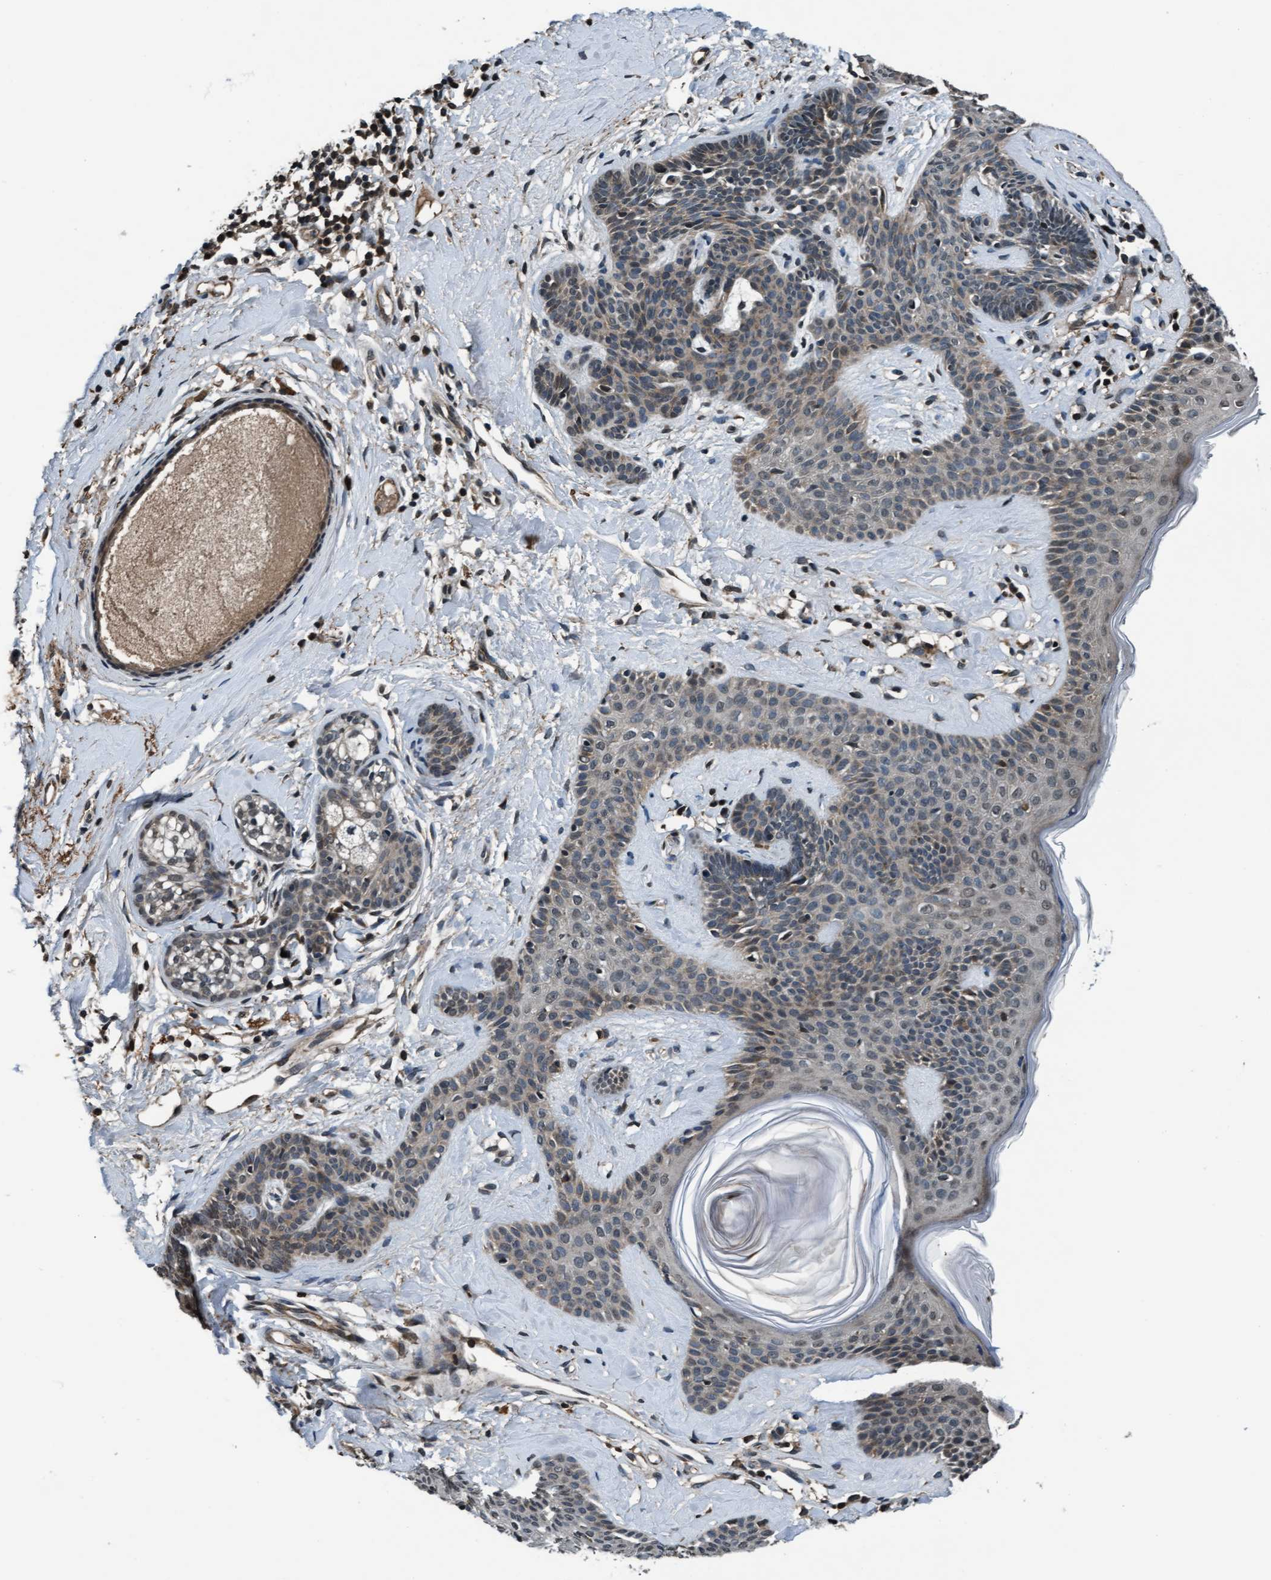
{"staining": {"intensity": "moderate", "quantity": "<25%", "location": "cytoplasmic/membranous,nuclear"}, "tissue": "skin cancer", "cell_type": "Tumor cells", "image_type": "cancer", "snomed": [{"axis": "morphology", "description": "Developmental malformation"}, {"axis": "morphology", "description": "Basal cell carcinoma"}, {"axis": "topography", "description": "Skin"}], "caption": "Tumor cells reveal low levels of moderate cytoplasmic/membranous and nuclear positivity in about <25% of cells in human basal cell carcinoma (skin).", "gene": "WASF1", "patient": {"sex": "female", "age": 62}}